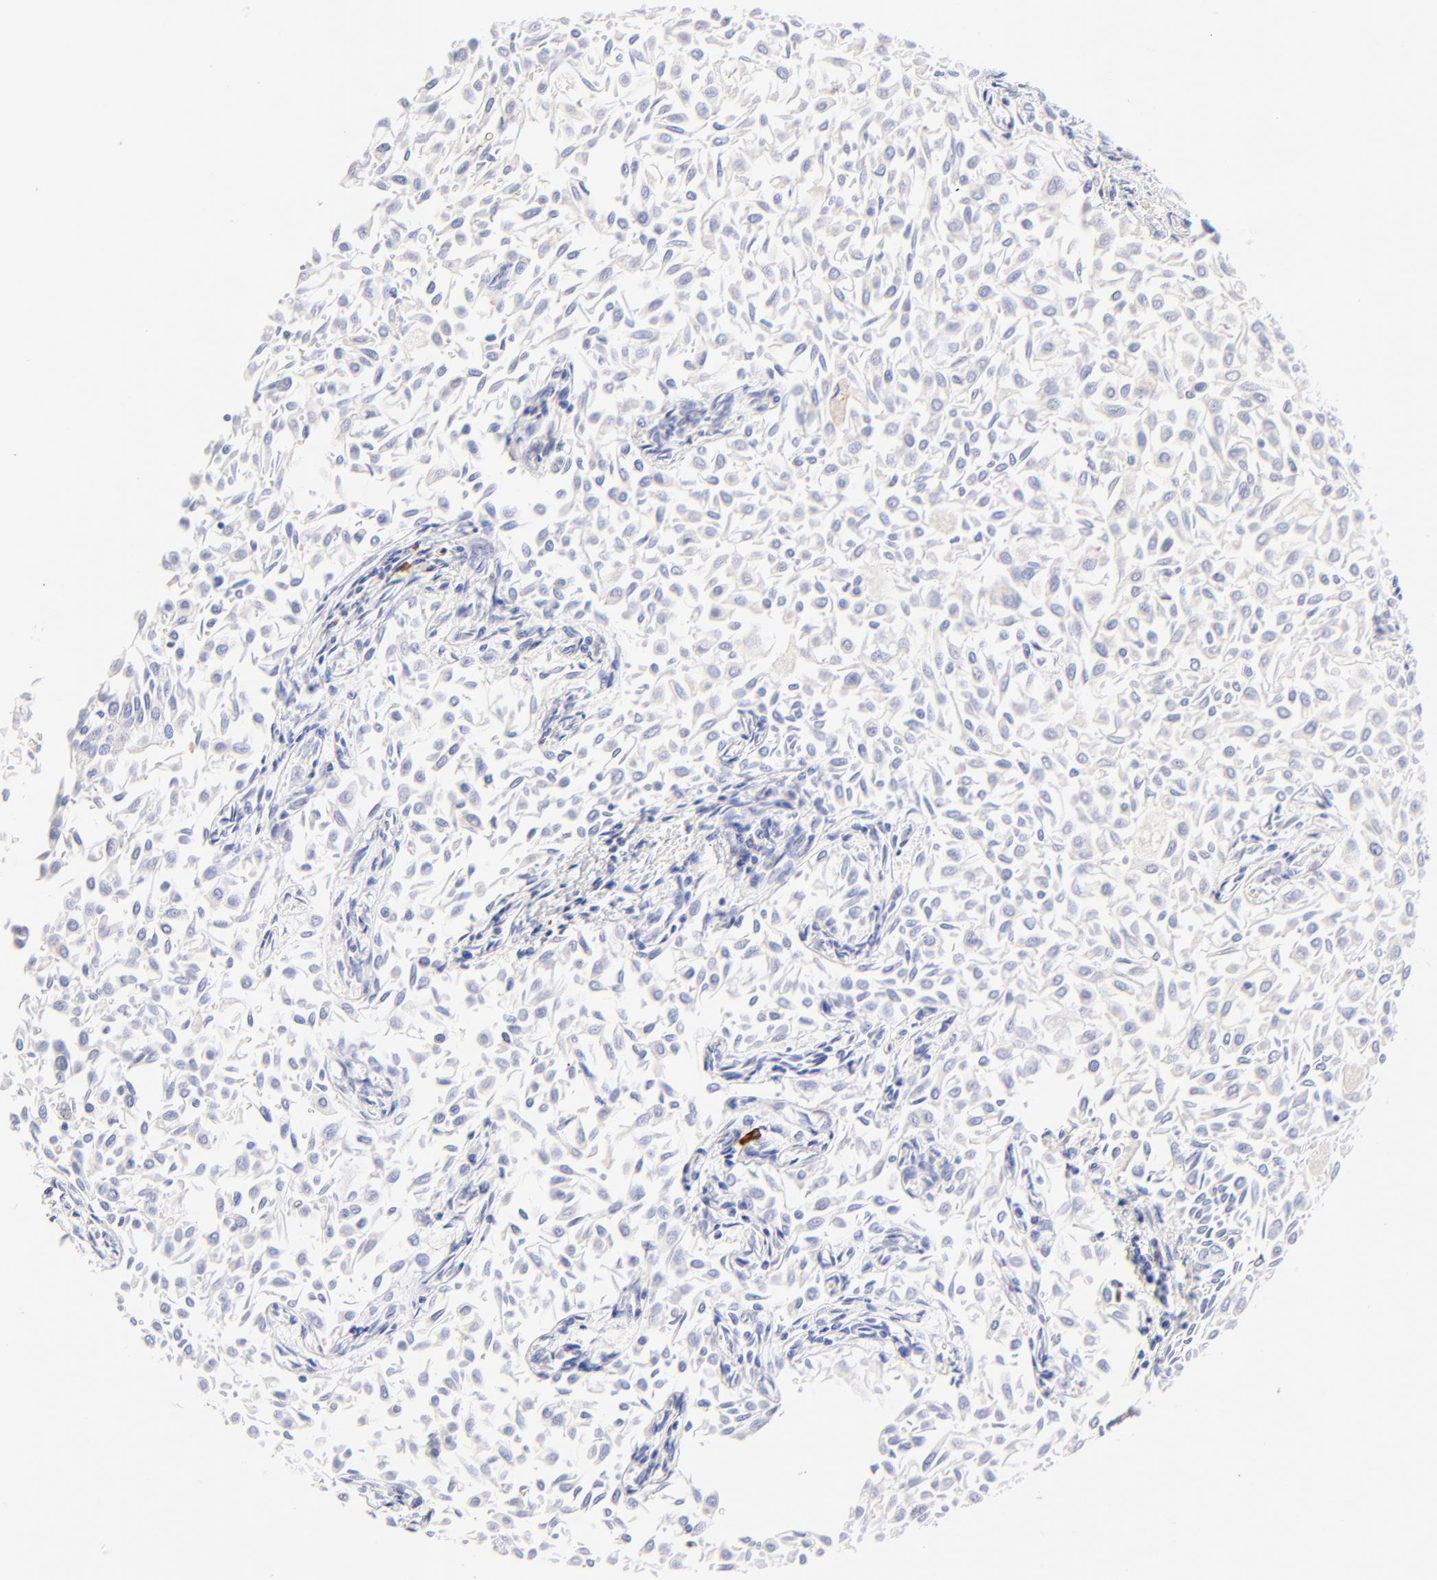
{"staining": {"intensity": "negative", "quantity": "none", "location": "none"}, "tissue": "urothelial cancer", "cell_type": "Tumor cells", "image_type": "cancer", "snomed": [{"axis": "morphology", "description": "Urothelial carcinoma, Low grade"}, {"axis": "topography", "description": "Urinary bladder"}], "caption": "IHC histopathology image of neoplastic tissue: low-grade urothelial carcinoma stained with DAB (3,3'-diaminobenzidine) displays no significant protein expression in tumor cells.", "gene": "ASB9", "patient": {"sex": "male", "age": 64}}